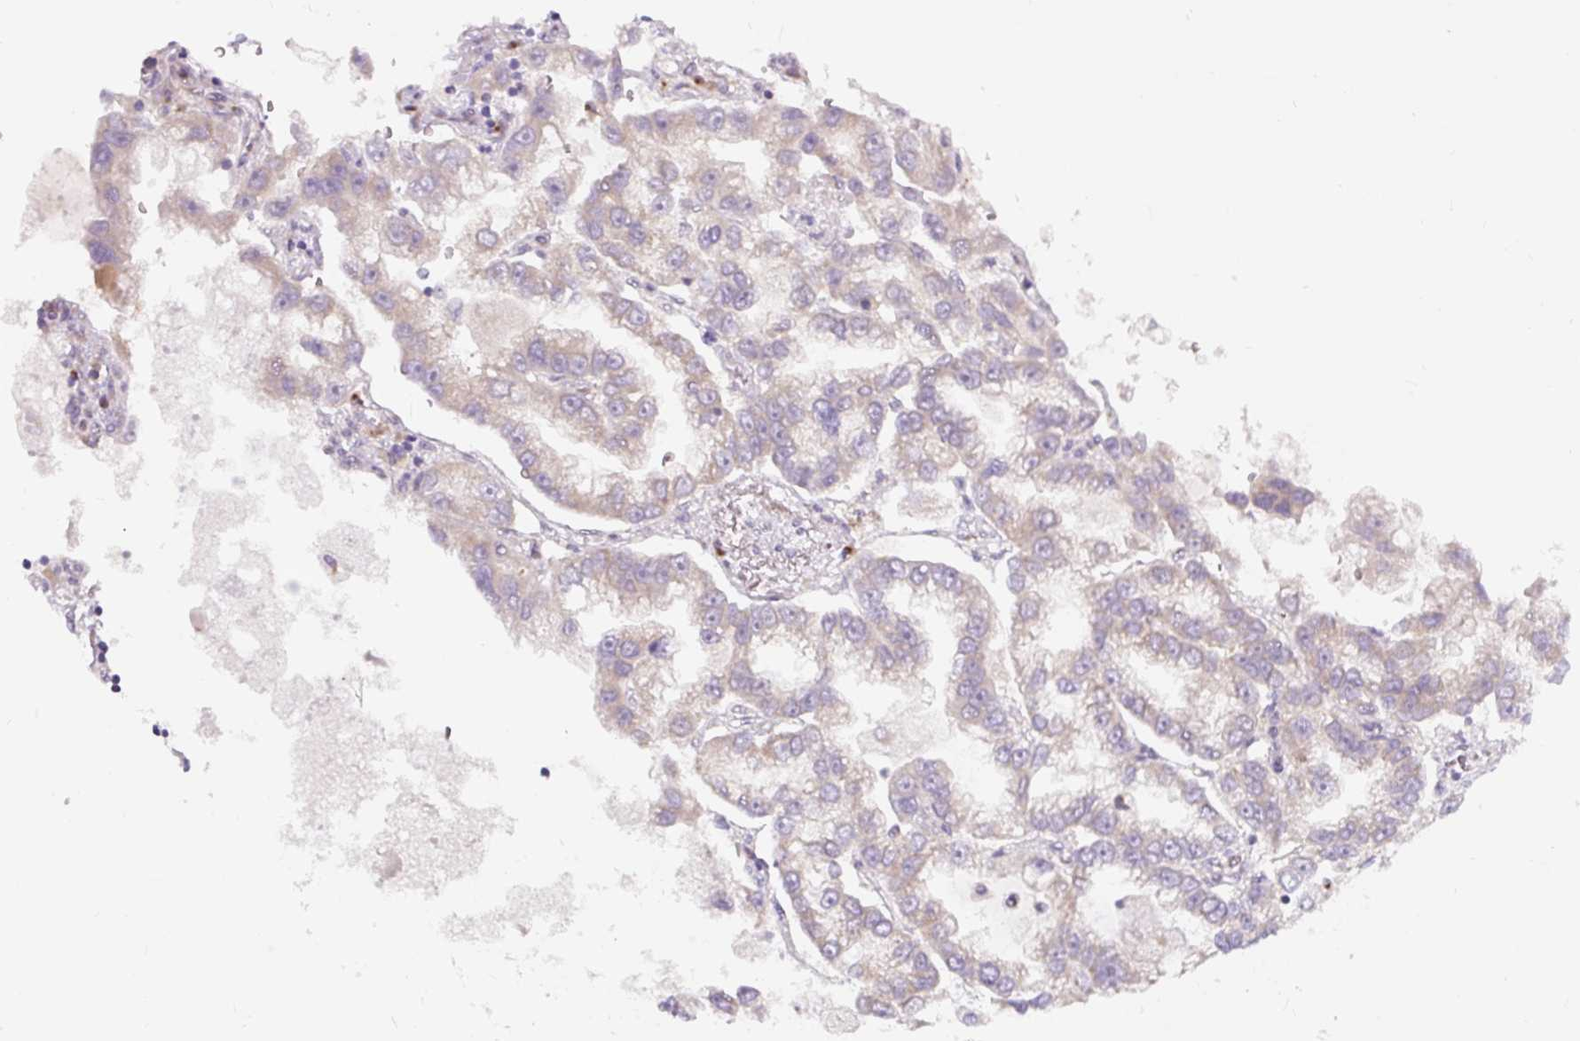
{"staining": {"intensity": "weak", "quantity": "25%-75%", "location": "cytoplasmic/membranous"}, "tissue": "lung cancer", "cell_type": "Tumor cells", "image_type": "cancer", "snomed": [{"axis": "morphology", "description": "Adenocarcinoma, NOS"}, {"axis": "topography", "description": "Lung"}], "caption": "Lung cancer stained with a brown dye demonstrates weak cytoplasmic/membranous positive positivity in about 25%-75% of tumor cells.", "gene": "MLX", "patient": {"sex": "female", "age": 54}}